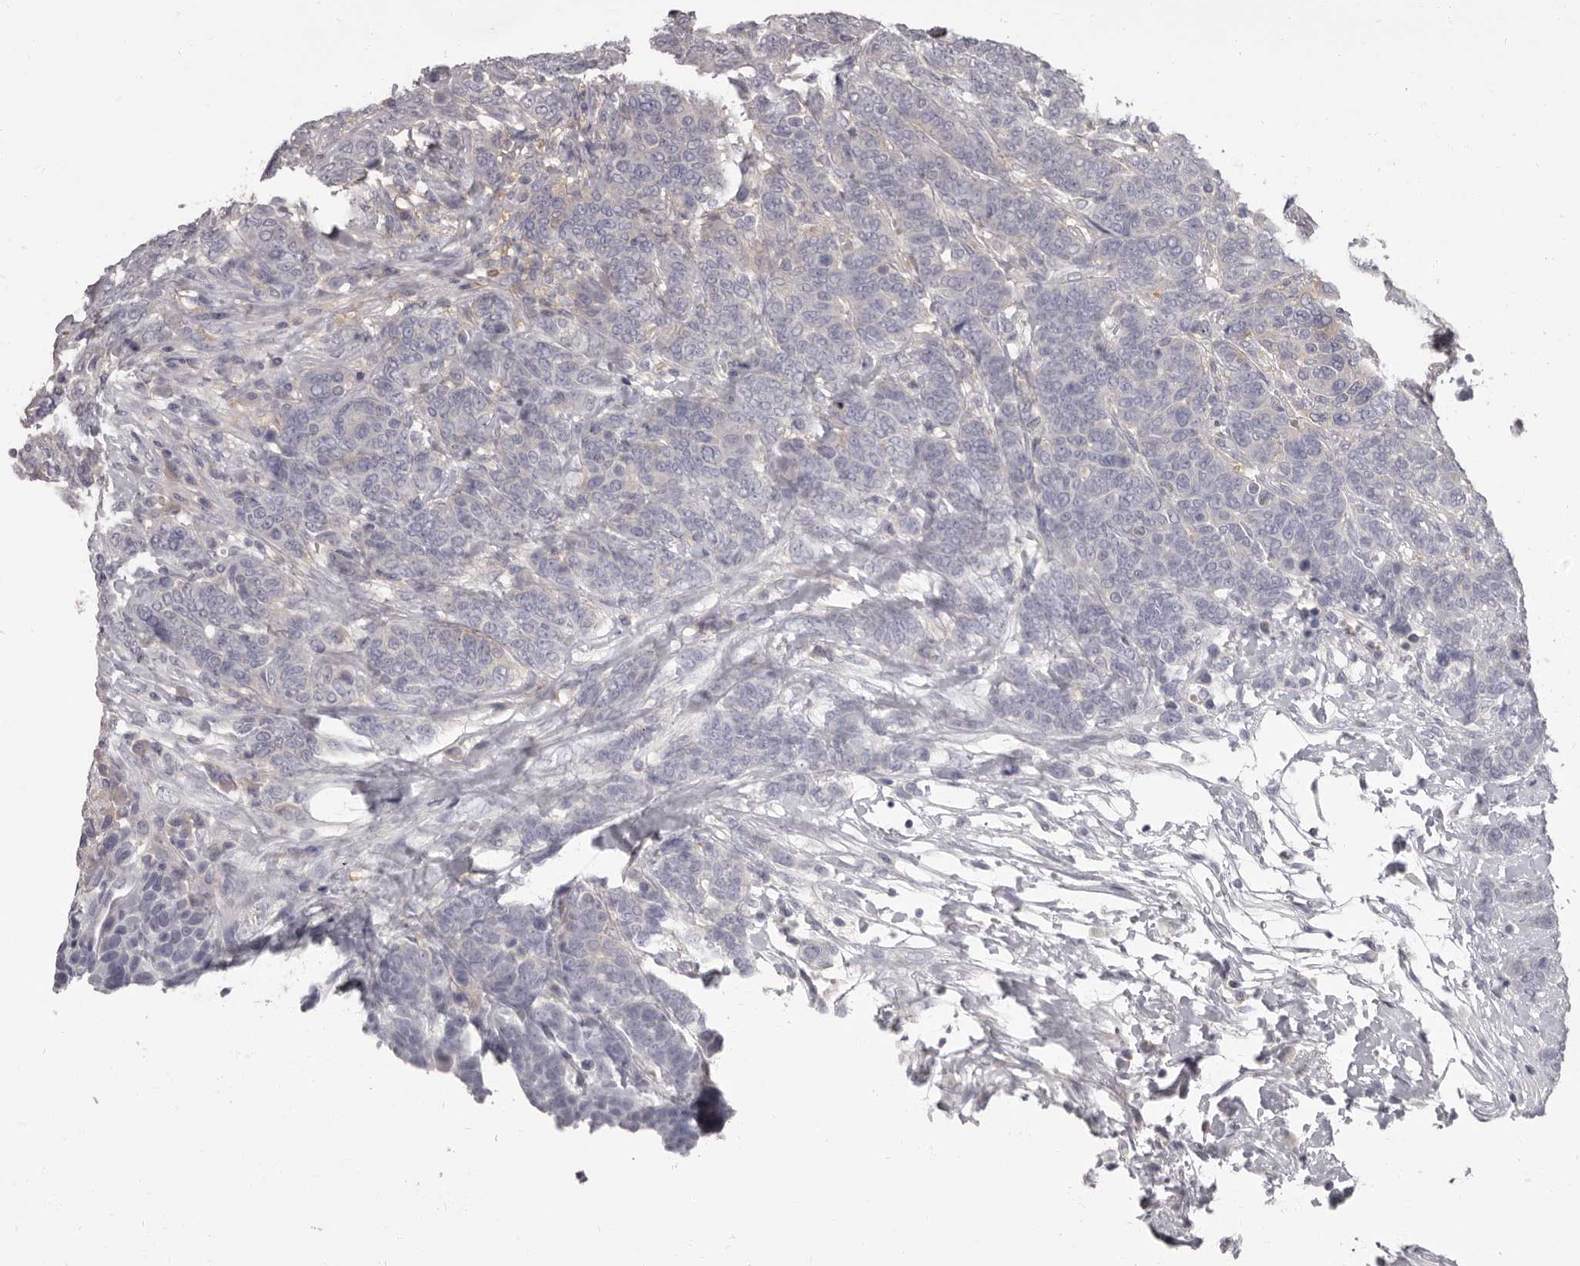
{"staining": {"intensity": "negative", "quantity": "none", "location": "none"}, "tissue": "breast cancer", "cell_type": "Tumor cells", "image_type": "cancer", "snomed": [{"axis": "morphology", "description": "Duct carcinoma"}, {"axis": "topography", "description": "Breast"}], "caption": "Breast cancer (infiltrating ductal carcinoma) stained for a protein using immunohistochemistry shows no positivity tumor cells.", "gene": "APEH", "patient": {"sex": "female", "age": 37}}